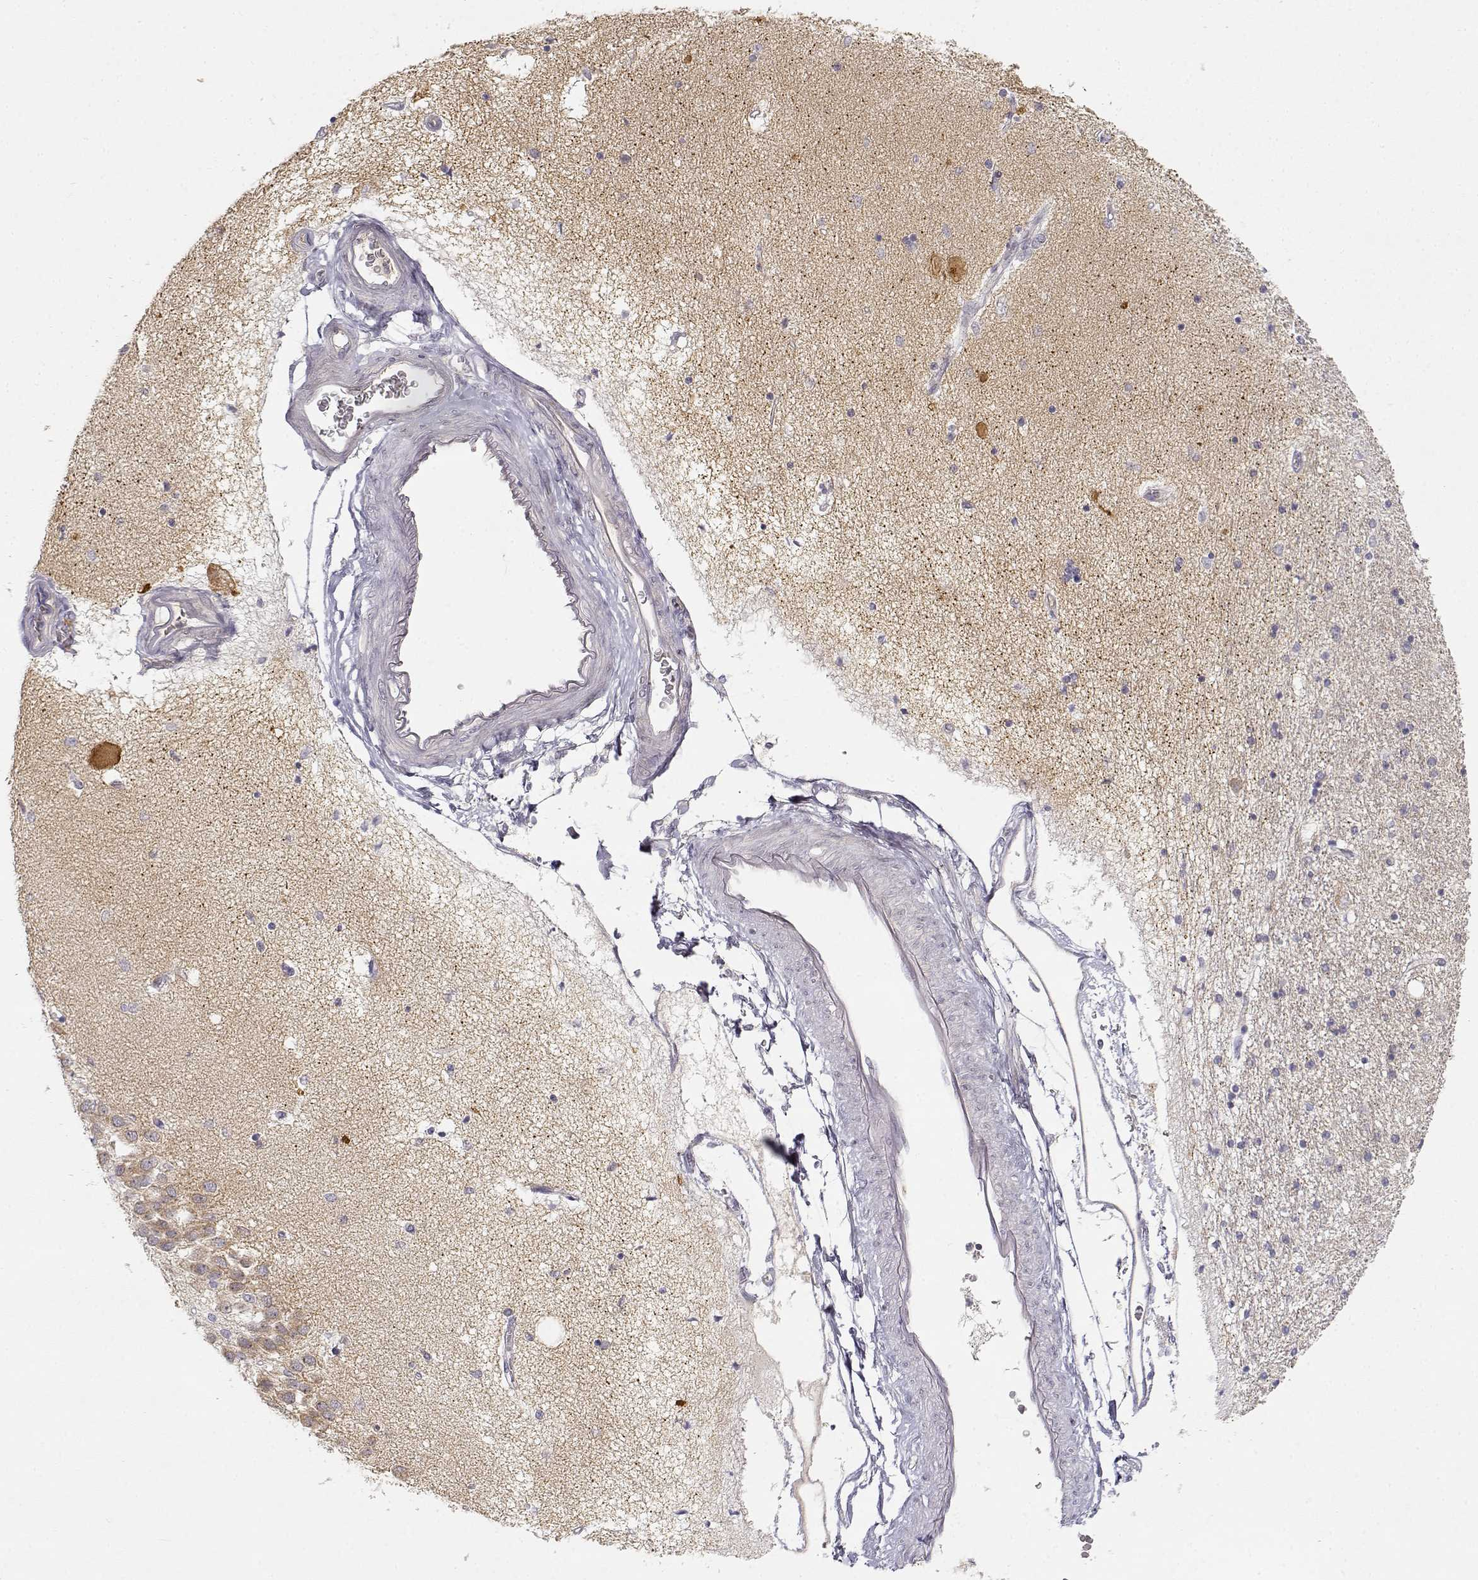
{"staining": {"intensity": "weak", "quantity": "<25%", "location": "cytoplasmic/membranous"}, "tissue": "hippocampus", "cell_type": "Glial cells", "image_type": "normal", "snomed": [{"axis": "morphology", "description": "Normal tissue, NOS"}, {"axis": "topography", "description": "Hippocampus"}], "caption": "This is an immunohistochemistry (IHC) image of normal hippocampus. There is no positivity in glial cells.", "gene": "EAF2", "patient": {"sex": "female", "age": 54}}